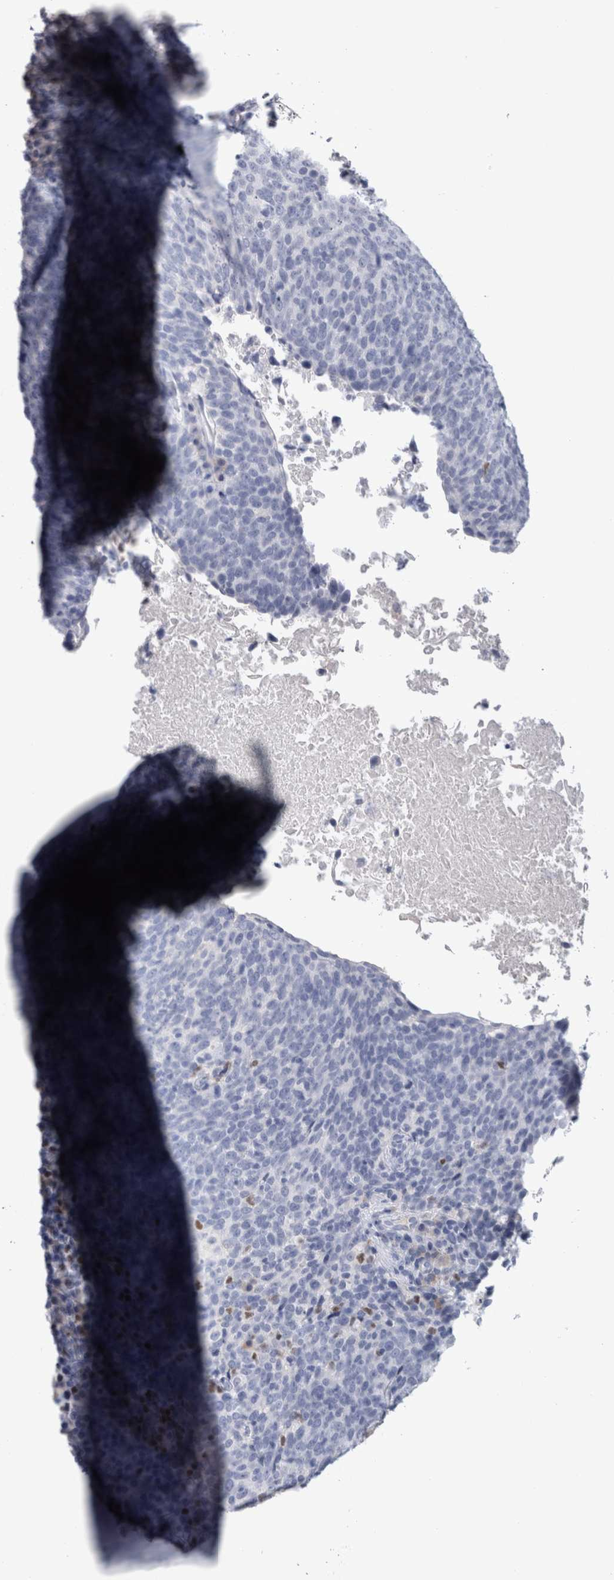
{"staining": {"intensity": "negative", "quantity": "none", "location": "none"}, "tissue": "head and neck cancer", "cell_type": "Tumor cells", "image_type": "cancer", "snomed": [{"axis": "morphology", "description": "Squamous cell carcinoma, NOS"}, {"axis": "morphology", "description": "Squamous cell carcinoma, metastatic, NOS"}, {"axis": "topography", "description": "Lymph node"}, {"axis": "topography", "description": "Head-Neck"}], "caption": "This is a micrograph of immunohistochemistry (IHC) staining of head and neck cancer, which shows no positivity in tumor cells.", "gene": "PAX5", "patient": {"sex": "male", "age": 62}}